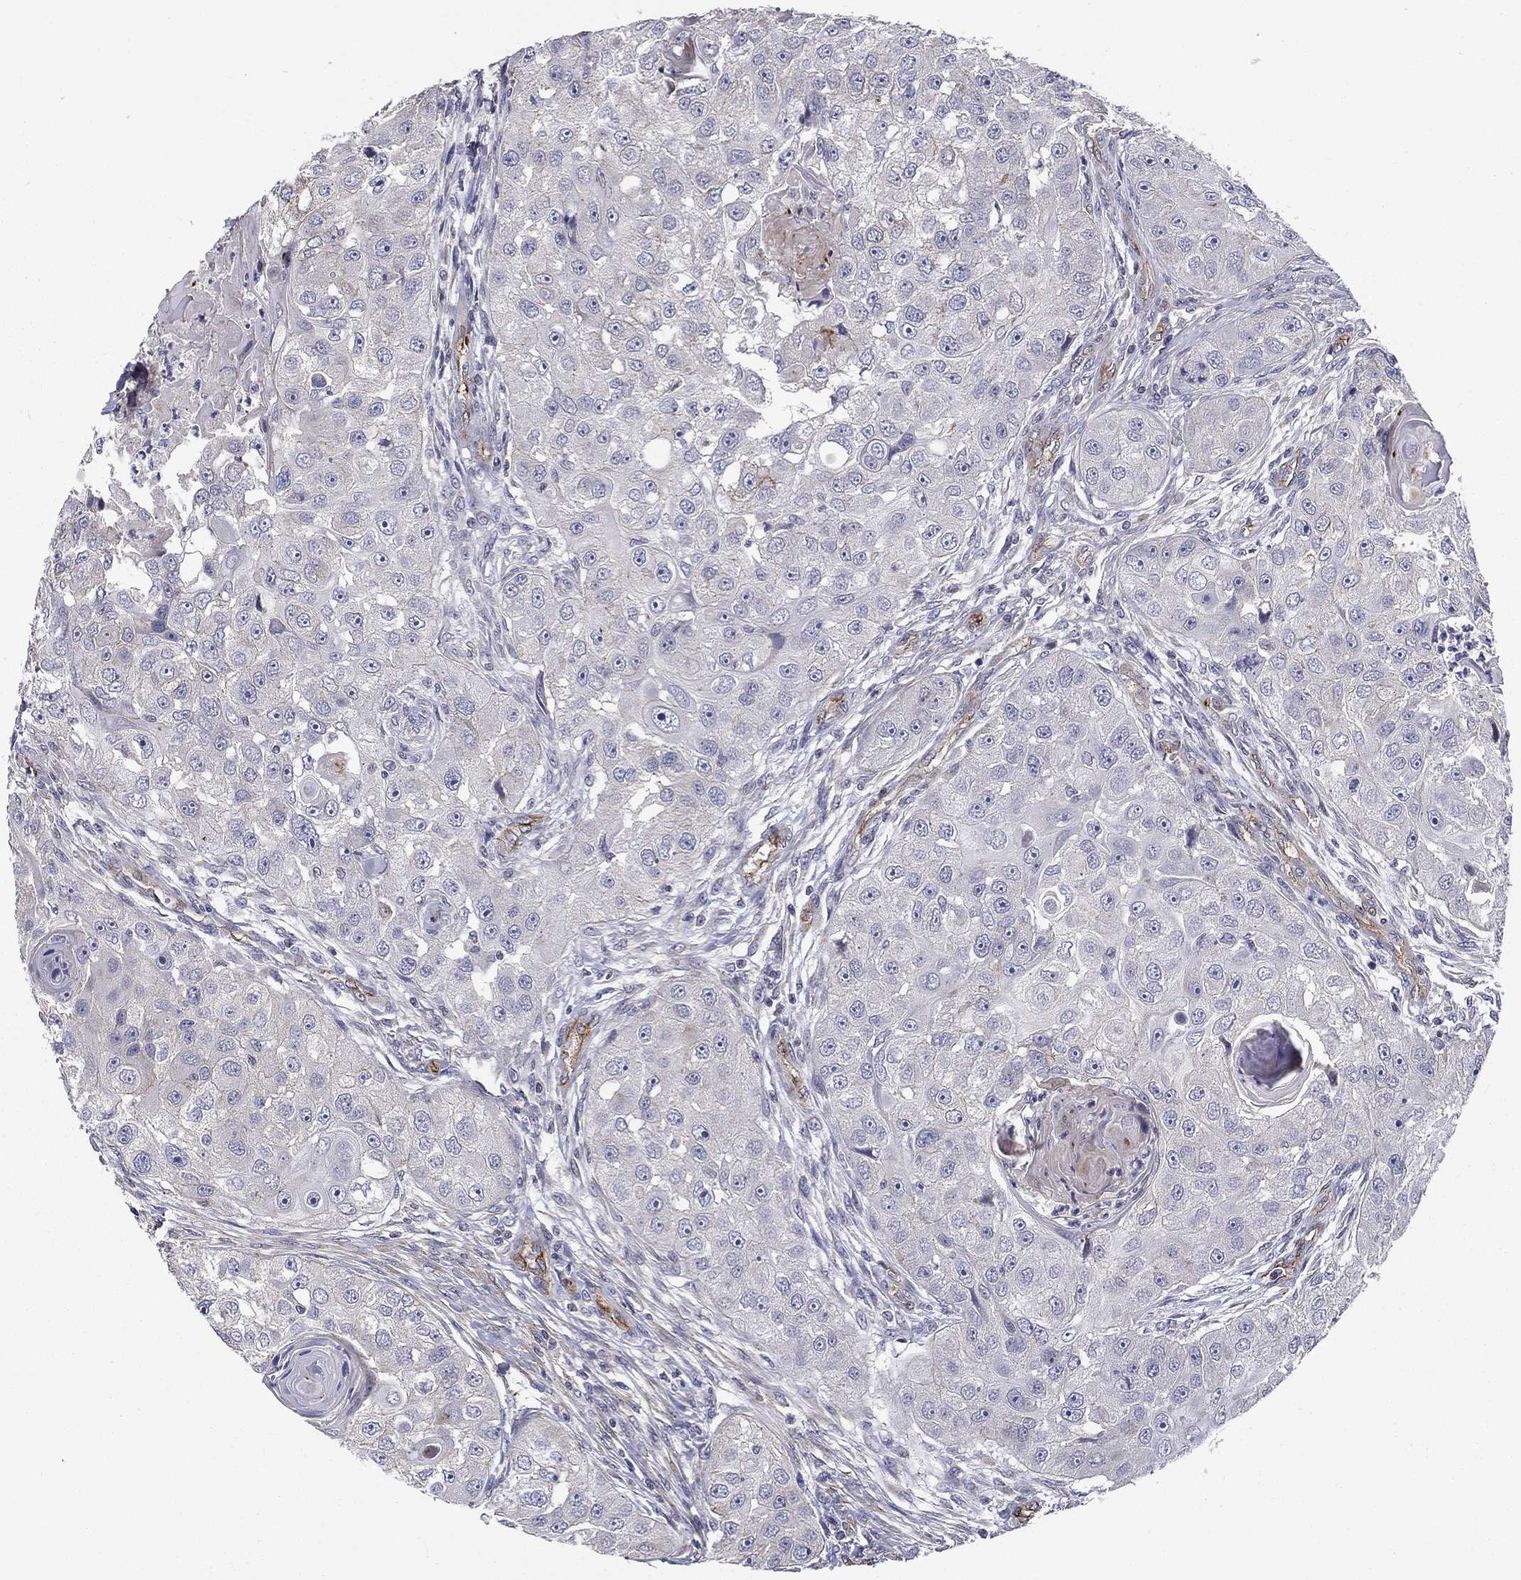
{"staining": {"intensity": "negative", "quantity": "none", "location": "none"}, "tissue": "head and neck cancer", "cell_type": "Tumor cells", "image_type": "cancer", "snomed": [{"axis": "morphology", "description": "Squamous cell carcinoma, NOS"}, {"axis": "topography", "description": "Head-Neck"}], "caption": "A photomicrograph of human head and neck squamous cell carcinoma is negative for staining in tumor cells.", "gene": "SYNC", "patient": {"sex": "male", "age": 51}}